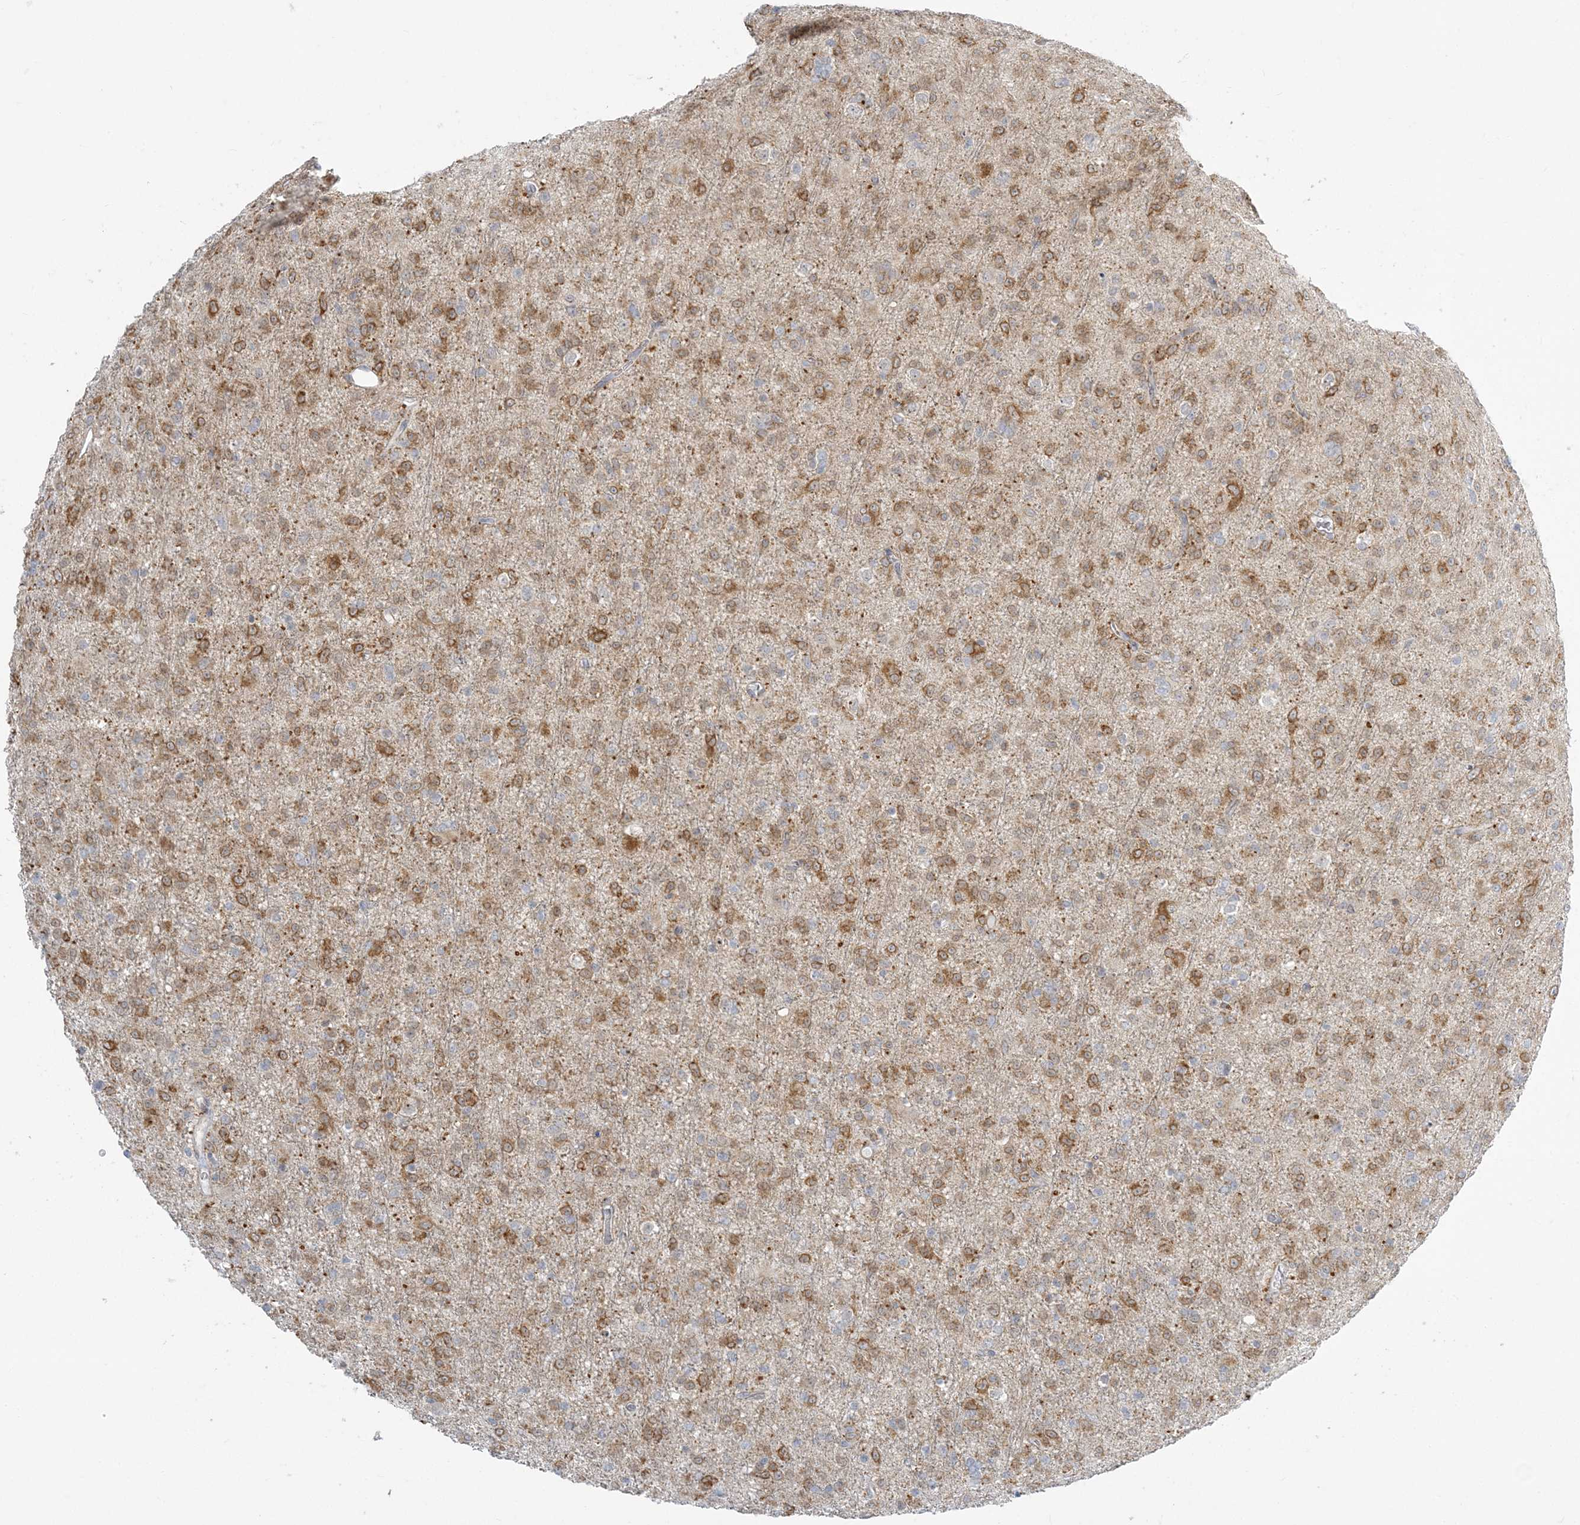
{"staining": {"intensity": "moderate", "quantity": "25%-75%", "location": "cytoplasmic/membranous"}, "tissue": "glioma", "cell_type": "Tumor cells", "image_type": "cancer", "snomed": [{"axis": "morphology", "description": "Glioma, malignant, Low grade"}, {"axis": "topography", "description": "Brain"}], "caption": "Immunohistochemical staining of glioma exhibits medium levels of moderate cytoplasmic/membranous expression in approximately 25%-75% of tumor cells. (DAB IHC, brown staining for protein, blue staining for nuclei).", "gene": "ZC3H6", "patient": {"sex": "male", "age": 65}}